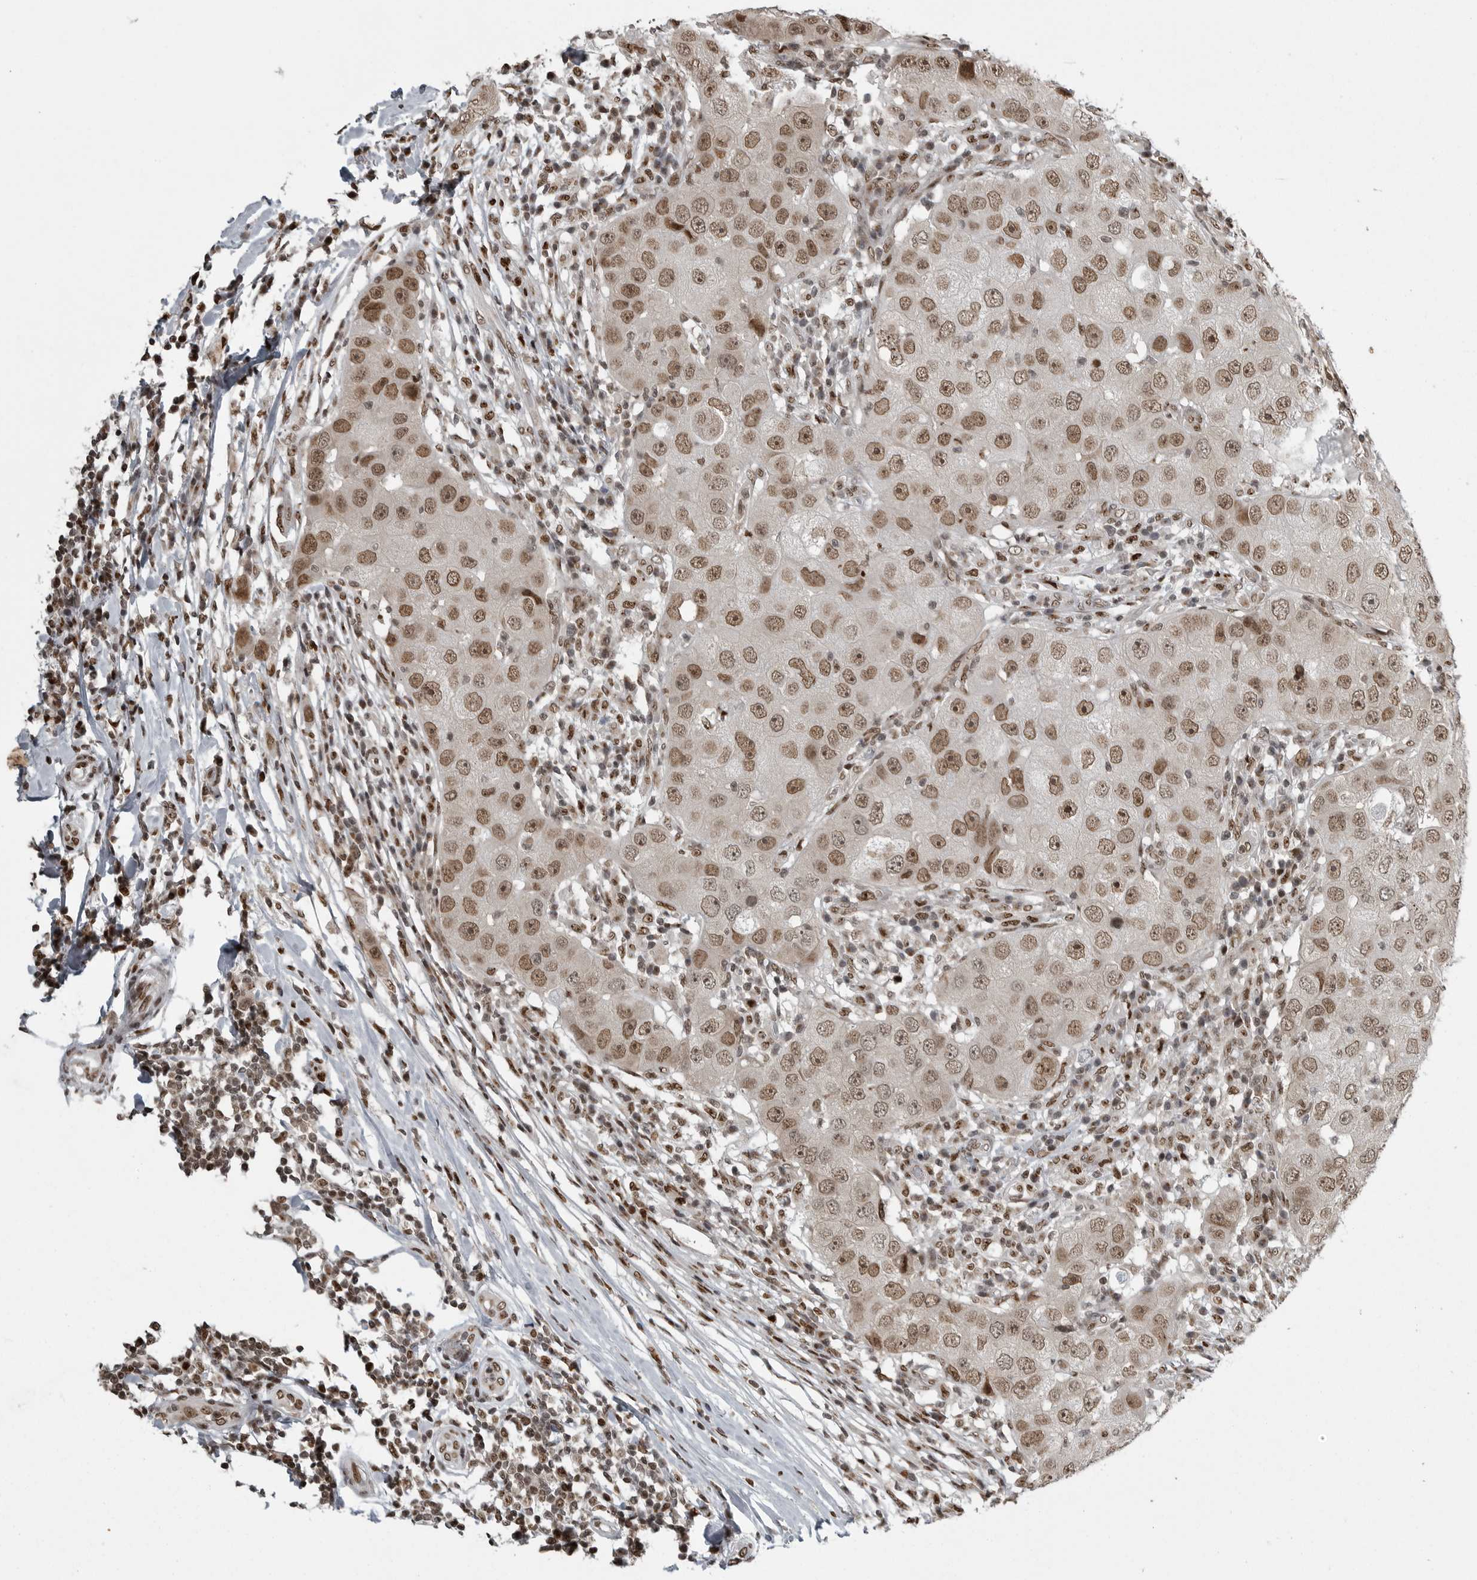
{"staining": {"intensity": "strong", "quantity": ">75%", "location": "nuclear"}, "tissue": "breast cancer", "cell_type": "Tumor cells", "image_type": "cancer", "snomed": [{"axis": "morphology", "description": "Duct carcinoma"}, {"axis": "topography", "description": "Breast"}], "caption": "Tumor cells reveal strong nuclear expression in about >75% of cells in breast cancer (infiltrating ductal carcinoma). (DAB (3,3'-diaminobenzidine) = brown stain, brightfield microscopy at high magnification).", "gene": "YAF2", "patient": {"sex": "female", "age": 27}}